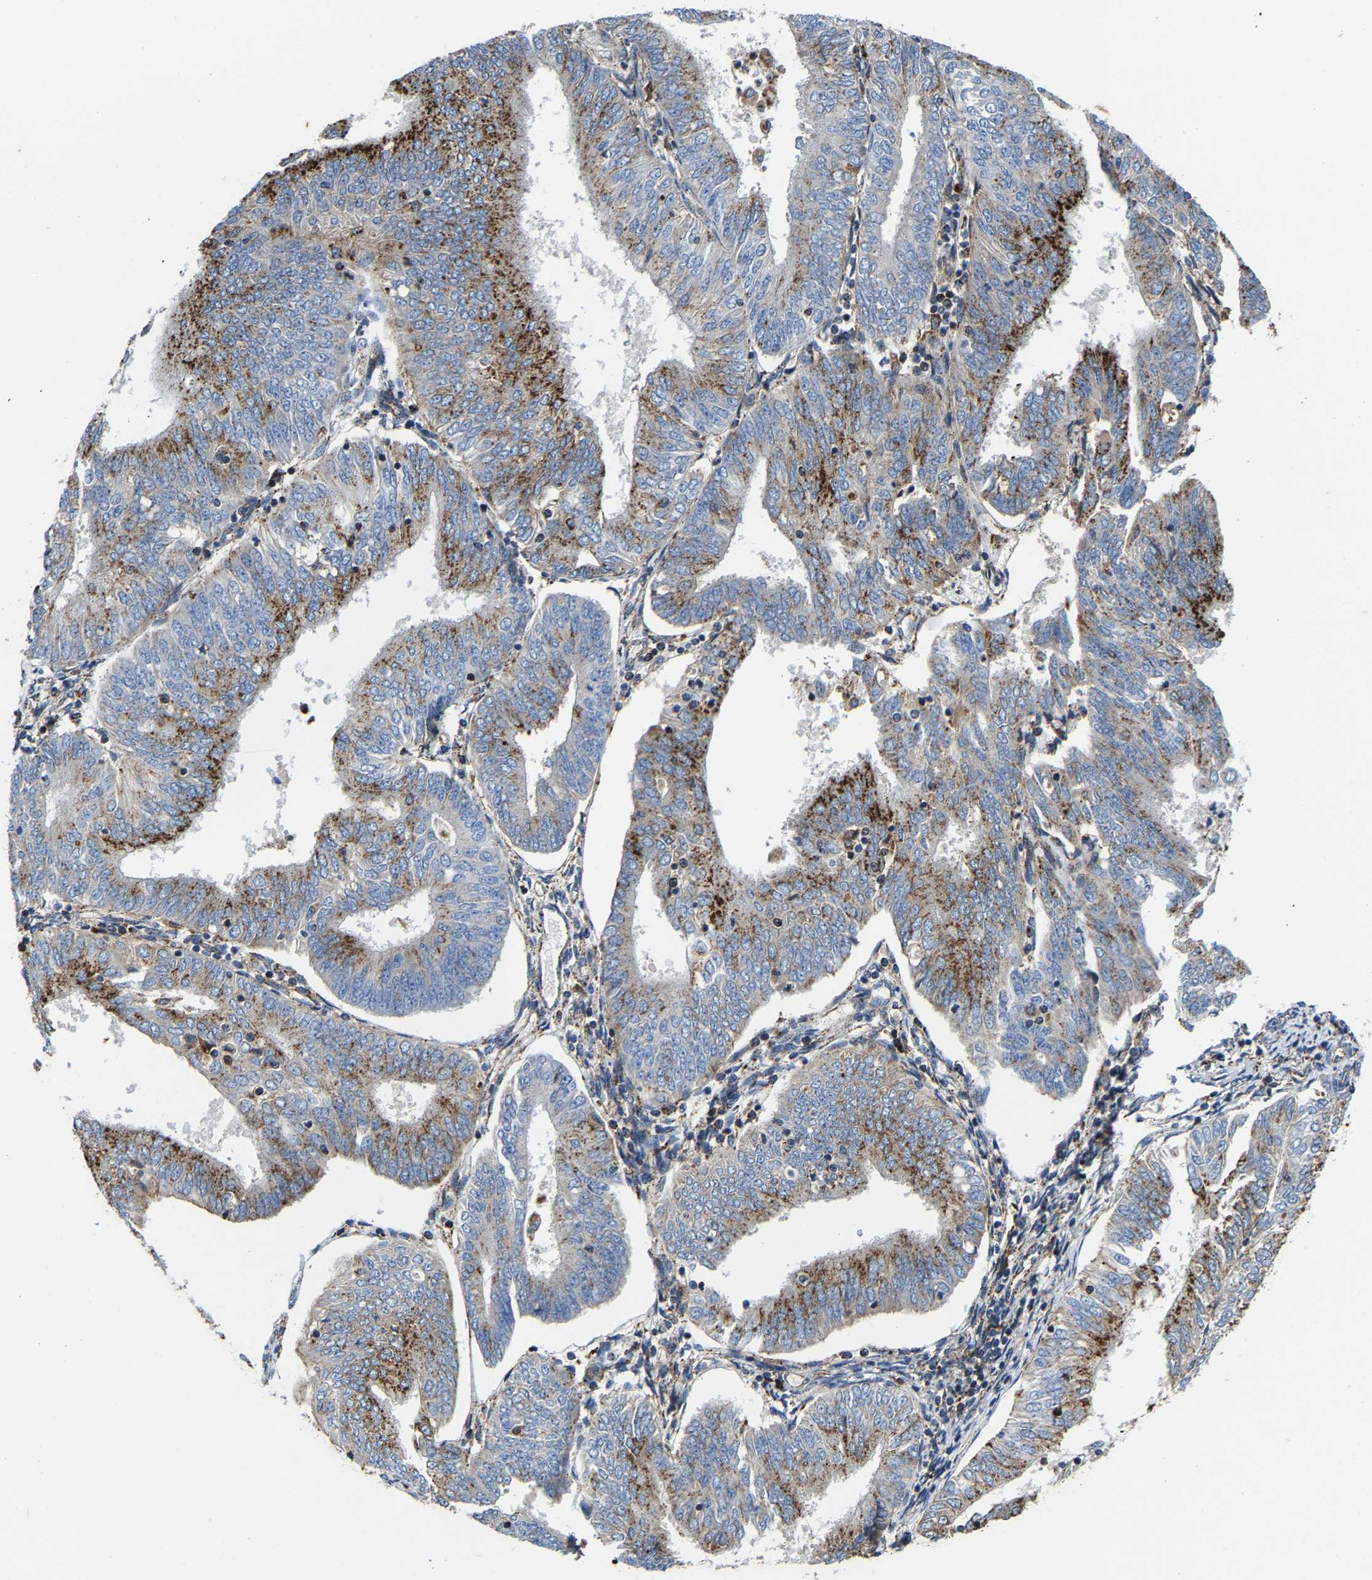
{"staining": {"intensity": "moderate", "quantity": "25%-75%", "location": "cytoplasmic/membranous"}, "tissue": "endometrial cancer", "cell_type": "Tumor cells", "image_type": "cancer", "snomed": [{"axis": "morphology", "description": "Adenocarcinoma, NOS"}, {"axis": "topography", "description": "Endometrium"}], "caption": "Moderate cytoplasmic/membranous positivity is appreciated in approximately 25%-75% of tumor cells in endometrial adenocarcinoma. (Brightfield microscopy of DAB IHC at high magnification).", "gene": "DPP7", "patient": {"sex": "female", "age": 58}}